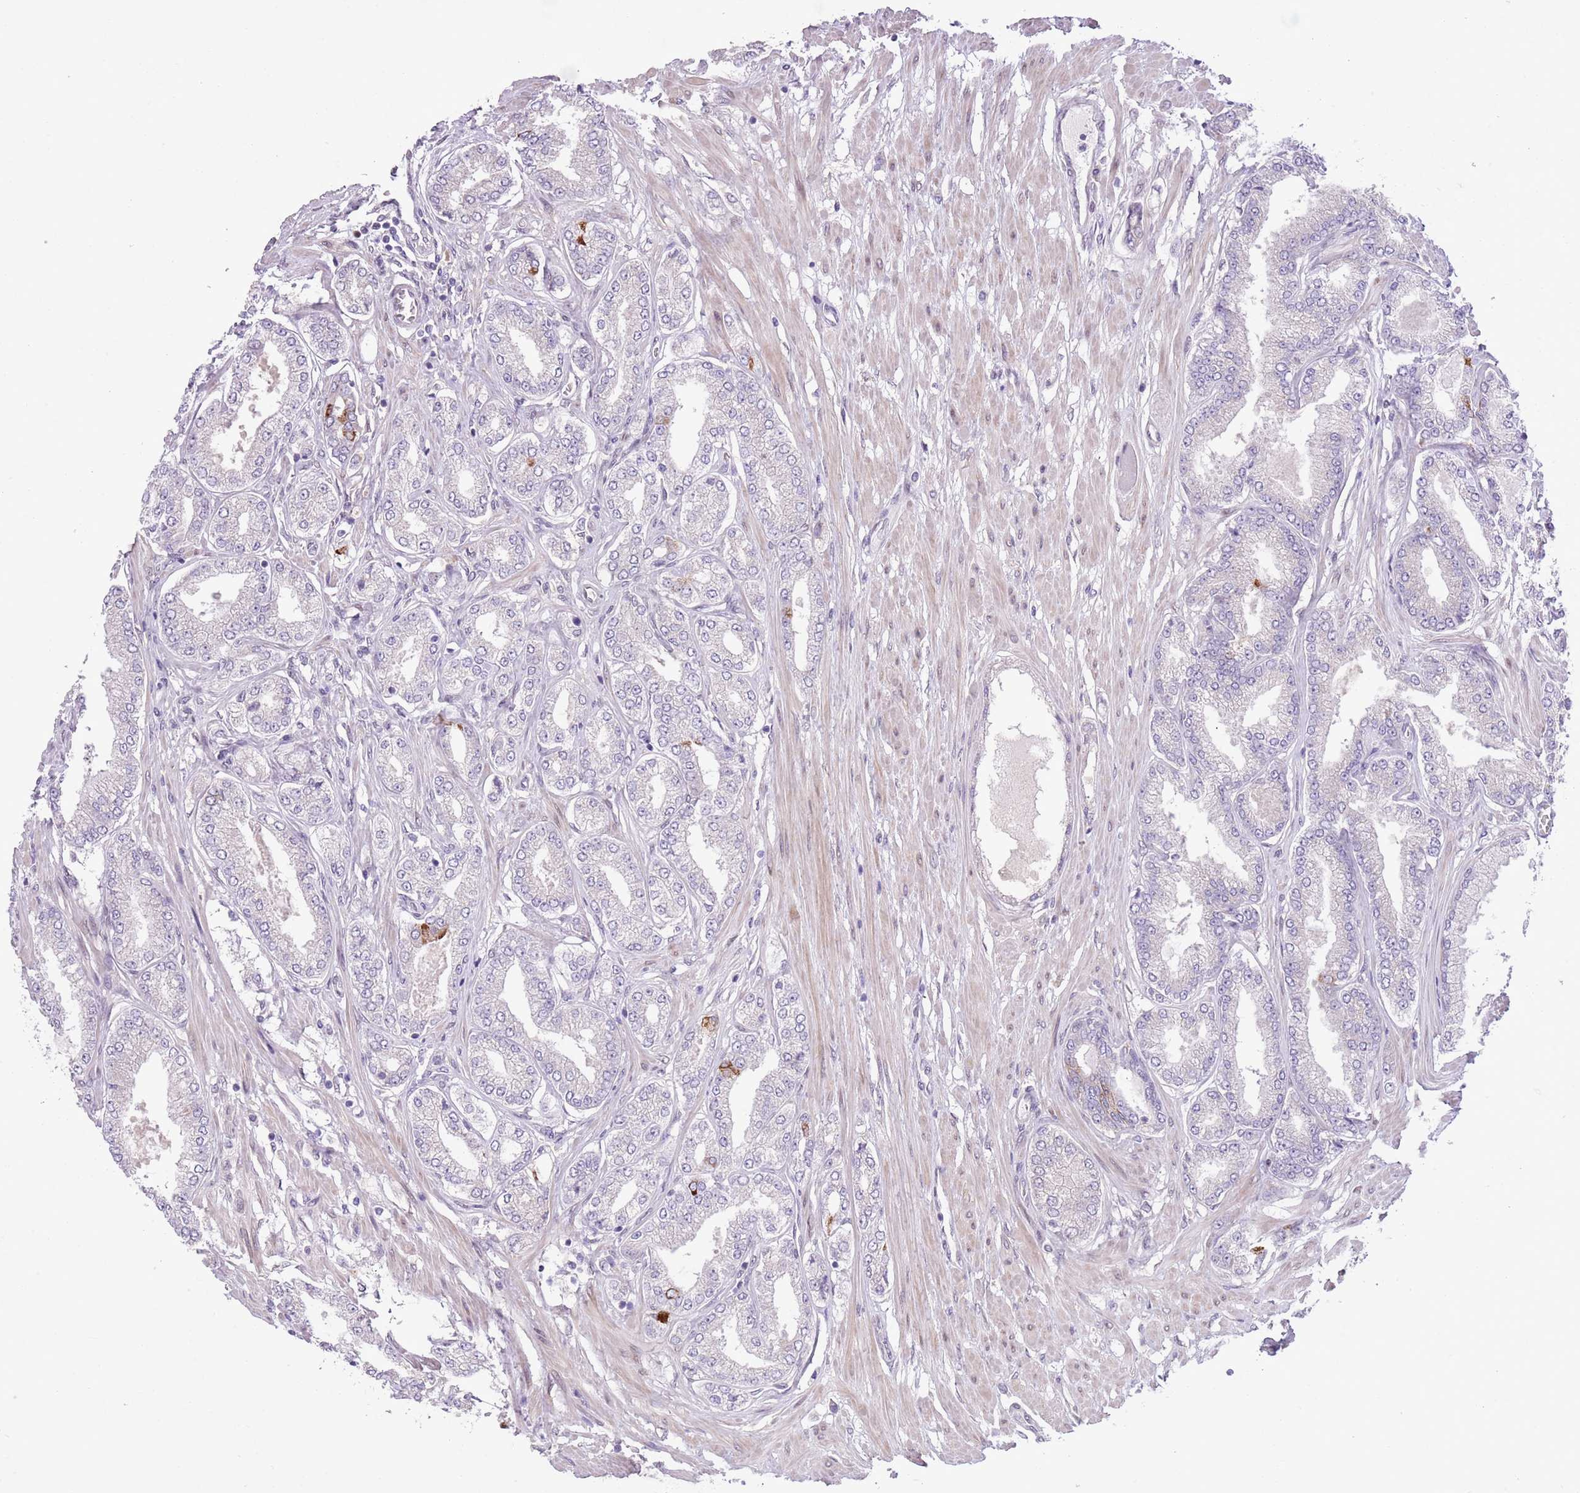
{"staining": {"intensity": "negative", "quantity": "none", "location": "none"}, "tissue": "prostate cancer", "cell_type": "Tumor cells", "image_type": "cancer", "snomed": [{"axis": "morphology", "description": "Adenocarcinoma, Low grade"}, {"axis": "topography", "description": "Prostate"}], "caption": "The immunohistochemistry histopathology image has no significant expression in tumor cells of prostate cancer tissue.", "gene": "CCND2", "patient": {"sex": "male", "age": 63}}